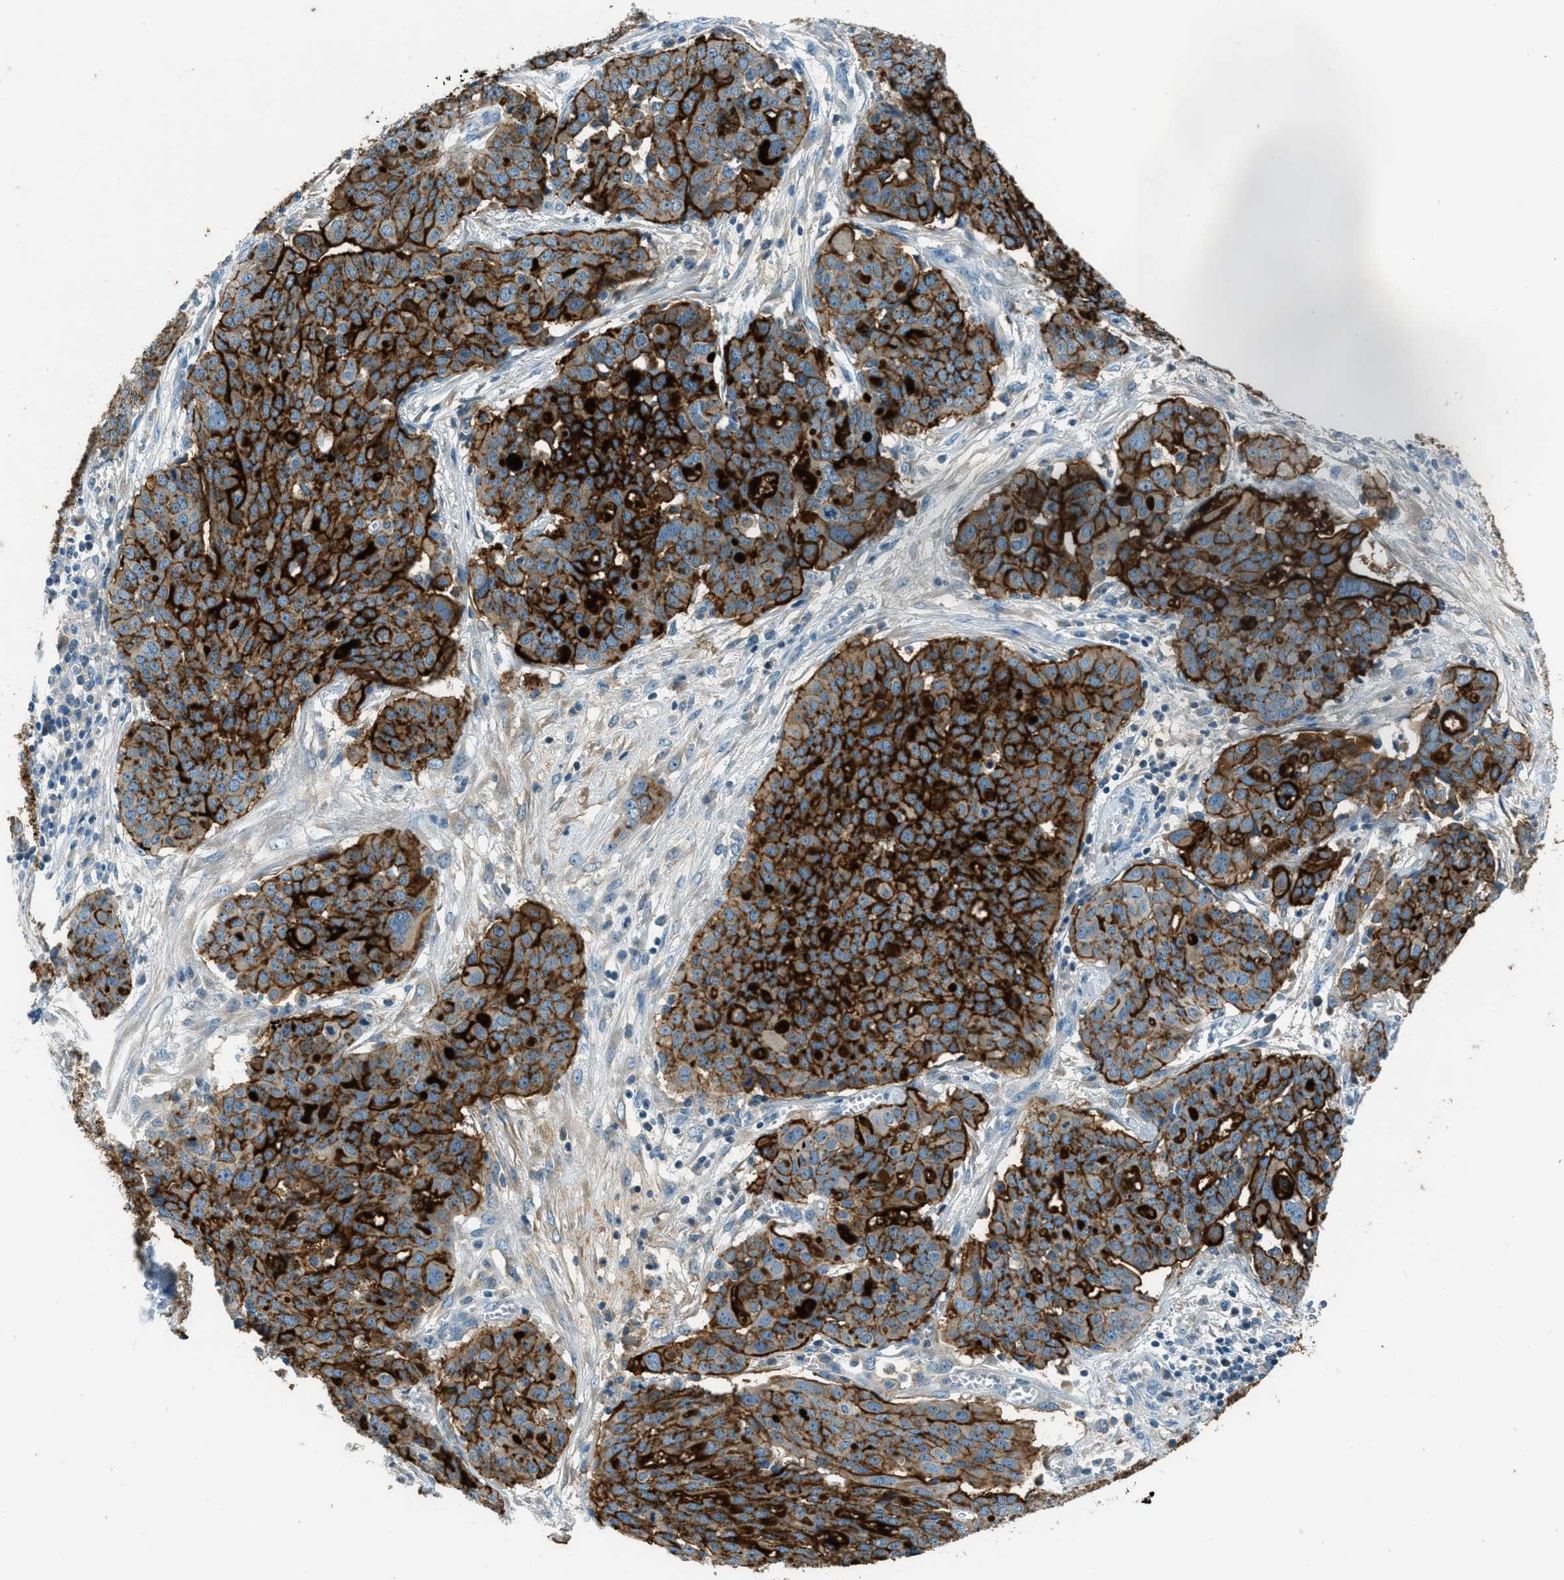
{"staining": {"intensity": "strong", "quantity": ">75%", "location": "cytoplasmic/membranous"}, "tissue": "ovarian cancer", "cell_type": "Tumor cells", "image_type": "cancer", "snomed": [{"axis": "morphology", "description": "Cystadenocarcinoma, serous, NOS"}, {"axis": "topography", "description": "Soft tissue"}, {"axis": "topography", "description": "Ovary"}], "caption": "Serous cystadenocarcinoma (ovarian) tissue reveals strong cytoplasmic/membranous positivity in approximately >75% of tumor cells The protein of interest is stained brown, and the nuclei are stained in blue (DAB IHC with brightfield microscopy, high magnification).", "gene": "MSLN", "patient": {"sex": "female", "age": 57}}